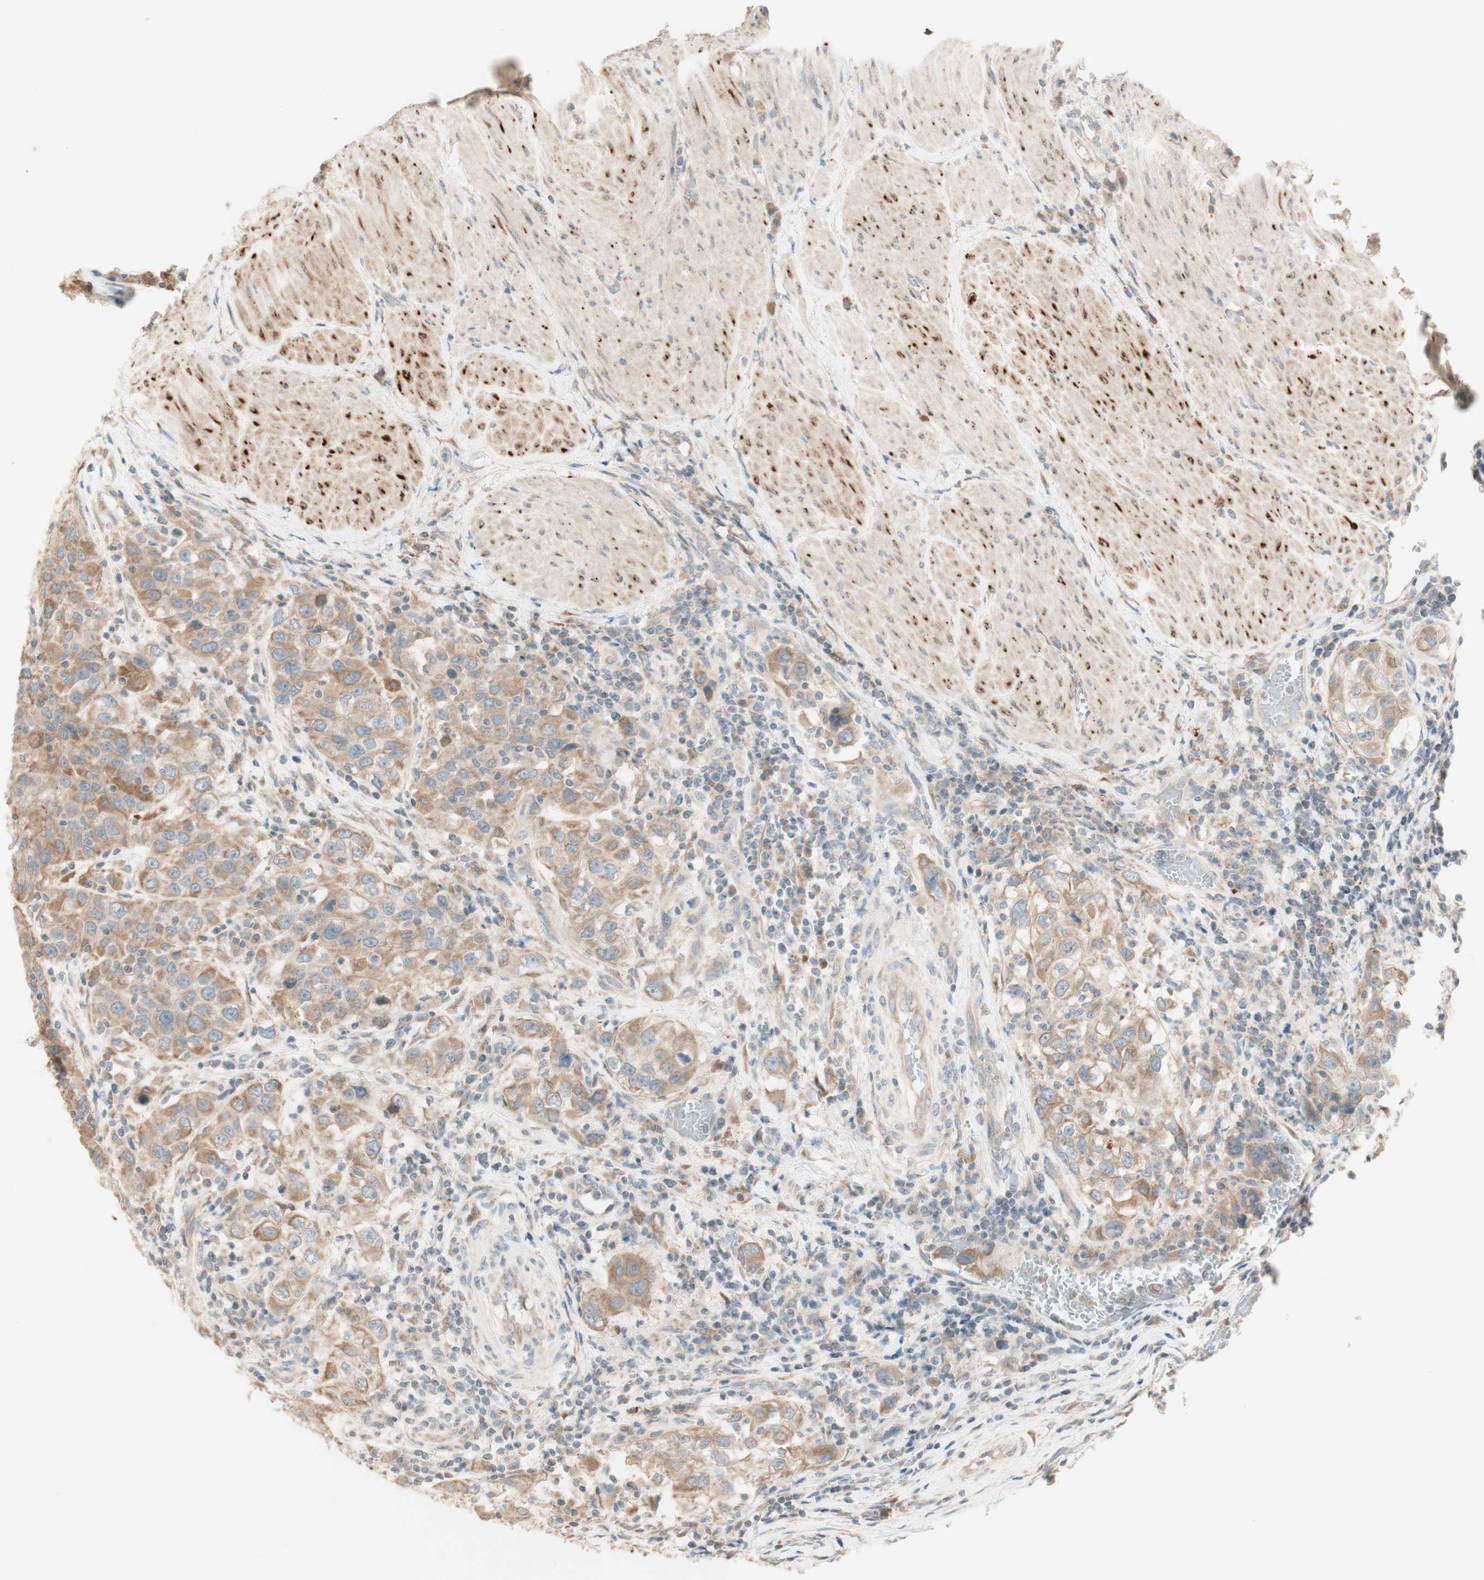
{"staining": {"intensity": "moderate", "quantity": ">75%", "location": "cytoplasmic/membranous"}, "tissue": "urothelial cancer", "cell_type": "Tumor cells", "image_type": "cancer", "snomed": [{"axis": "morphology", "description": "Urothelial carcinoma, High grade"}, {"axis": "topography", "description": "Urinary bladder"}], "caption": "High-magnification brightfield microscopy of urothelial cancer stained with DAB (brown) and counterstained with hematoxylin (blue). tumor cells exhibit moderate cytoplasmic/membranous expression is present in about>75% of cells.", "gene": "CLCN2", "patient": {"sex": "female", "age": 80}}